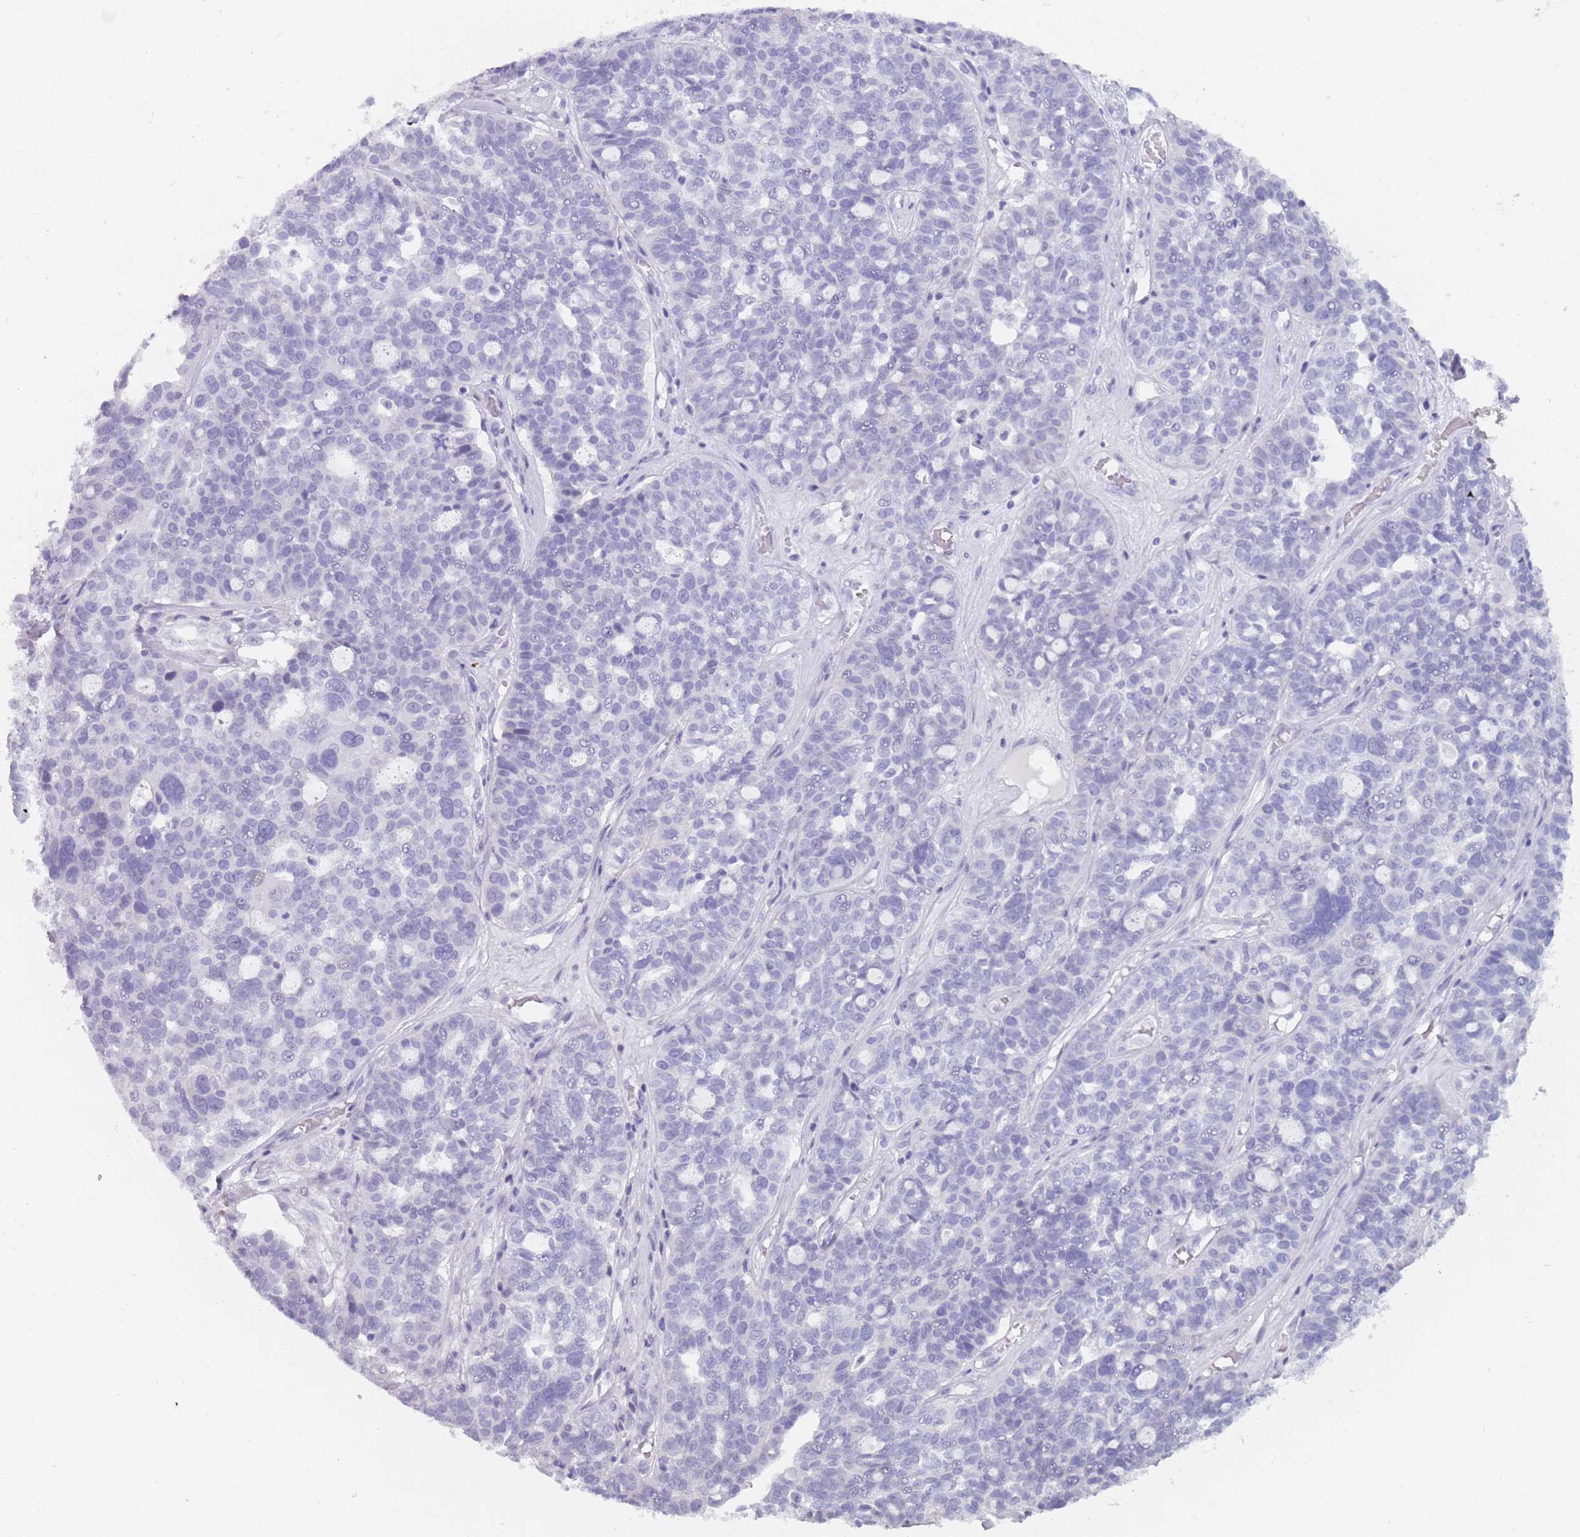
{"staining": {"intensity": "negative", "quantity": "none", "location": "none"}, "tissue": "ovarian cancer", "cell_type": "Tumor cells", "image_type": "cancer", "snomed": [{"axis": "morphology", "description": "Cystadenocarcinoma, serous, NOS"}, {"axis": "topography", "description": "Ovary"}], "caption": "IHC micrograph of neoplastic tissue: human ovarian cancer stained with DAB exhibits no significant protein staining in tumor cells.", "gene": "DDX4", "patient": {"sex": "female", "age": 59}}